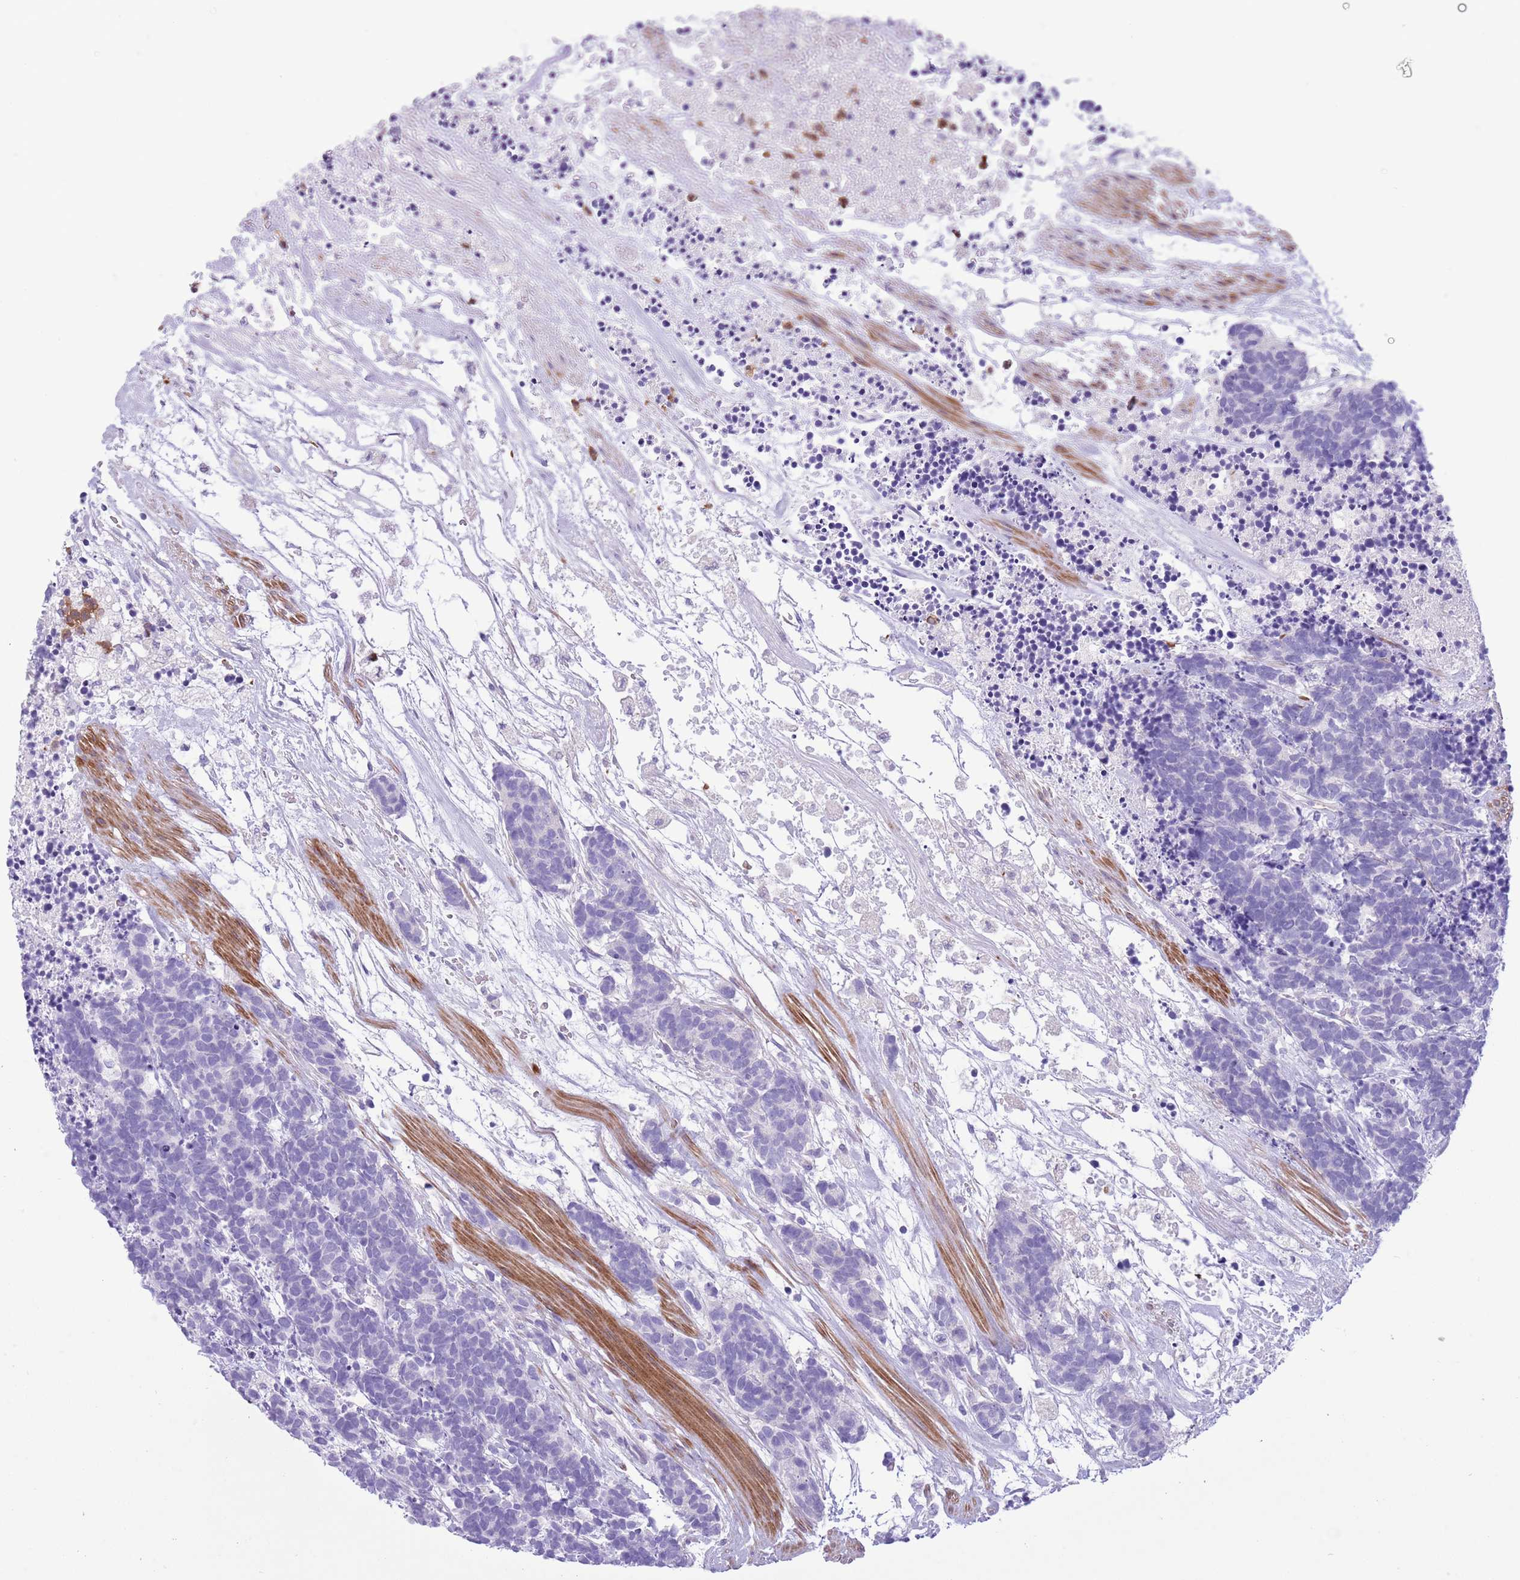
{"staining": {"intensity": "negative", "quantity": "none", "location": "none"}, "tissue": "carcinoid", "cell_type": "Tumor cells", "image_type": "cancer", "snomed": [{"axis": "morphology", "description": "Carcinoma, NOS"}, {"axis": "morphology", "description": "Carcinoid, malignant, NOS"}, {"axis": "topography", "description": "Prostate"}], "caption": "High magnification brightfield microscopy of carcinoid (malignant) stained with DAB (brown) and counterstained with hematoxylin (blue): tumor cells show no significant staining.", "gene": "OR6M1", "patient": {"sex": "male", "age": 57}}